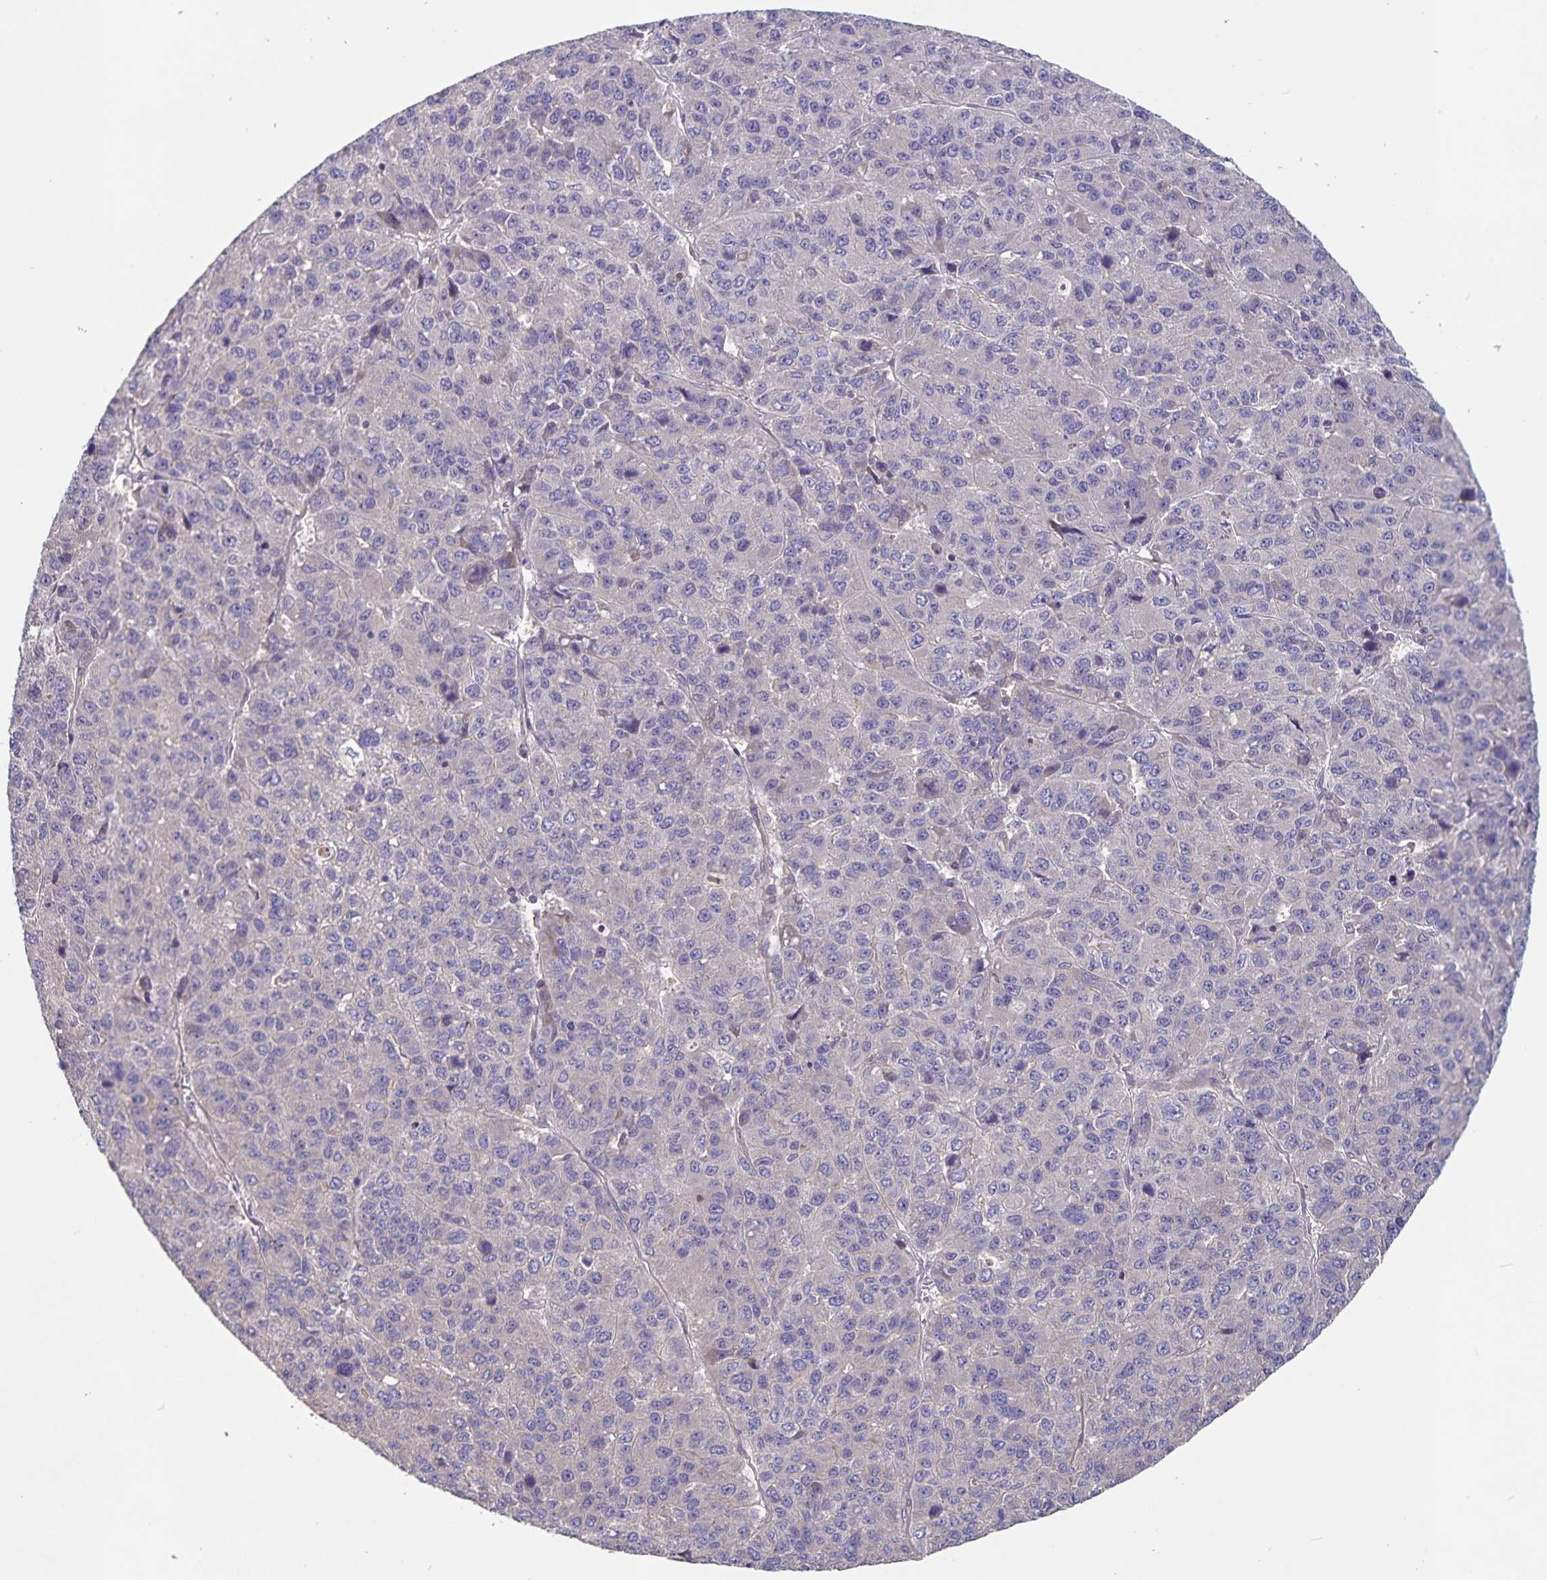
{"staining": {"intensity": "negative", "quantity": "none", "location": "none"}, "tissue": "liver cancer", "cell_type": "Tumor cells", "image_type": "cancer", "snomed": [{"axis": "morphology", "description": "Carcinoma, Hepatocellular, NOS"}, {"axis": "topography", "description": "Liver"}], "caption": "A histopathology image of human liver cancer is negative for staining in tumor cells.", "gene": "FBXL16", "patient": {"sex": "male", "age": 69}}